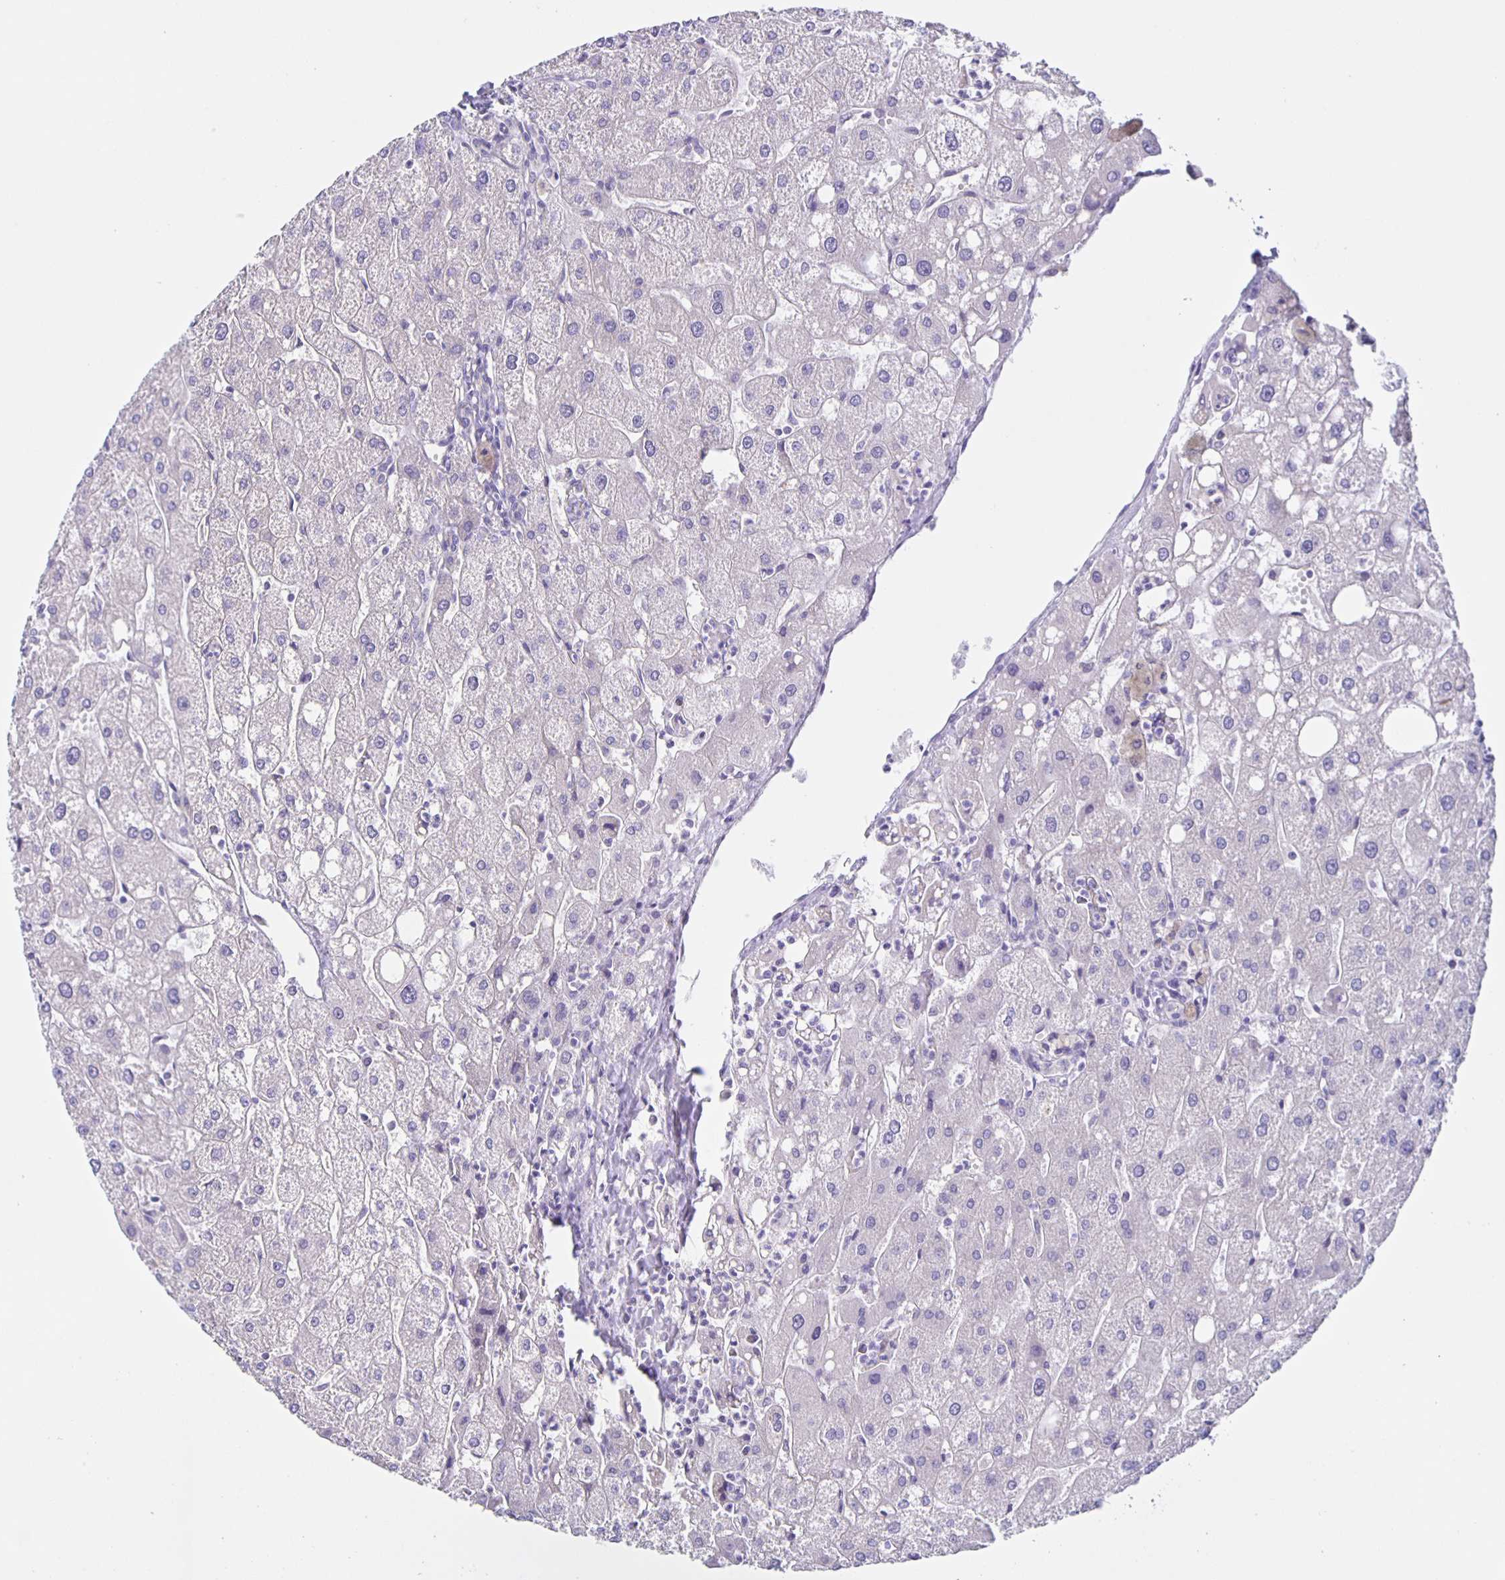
{"staining": {"intensity": "negative", "quantity": "none", "location": "none"}, "tissue": "liver", "cell_type": "Cholangiocytes", "image_type": "normal", "snomed": [{"axis": "morphology", "description": "Normal tissue, NOS"}, {"axis": "topography", "description": "Liver"}], "caption": "High power microscopy micrograph of an immunohistochemistry (IHC) photomicrograph of benign liver, revealing no significant positivity in cholangiocytes. (Stains: DAB (3,3'-diaminobenzidine) immunohistochemistry (IHC) with hematoxylin counter stain, Microscopy: brightfield microscopy at high magnification).", "gene": "SLC12A3", "patient": {"sex": "male", "age": 67}}